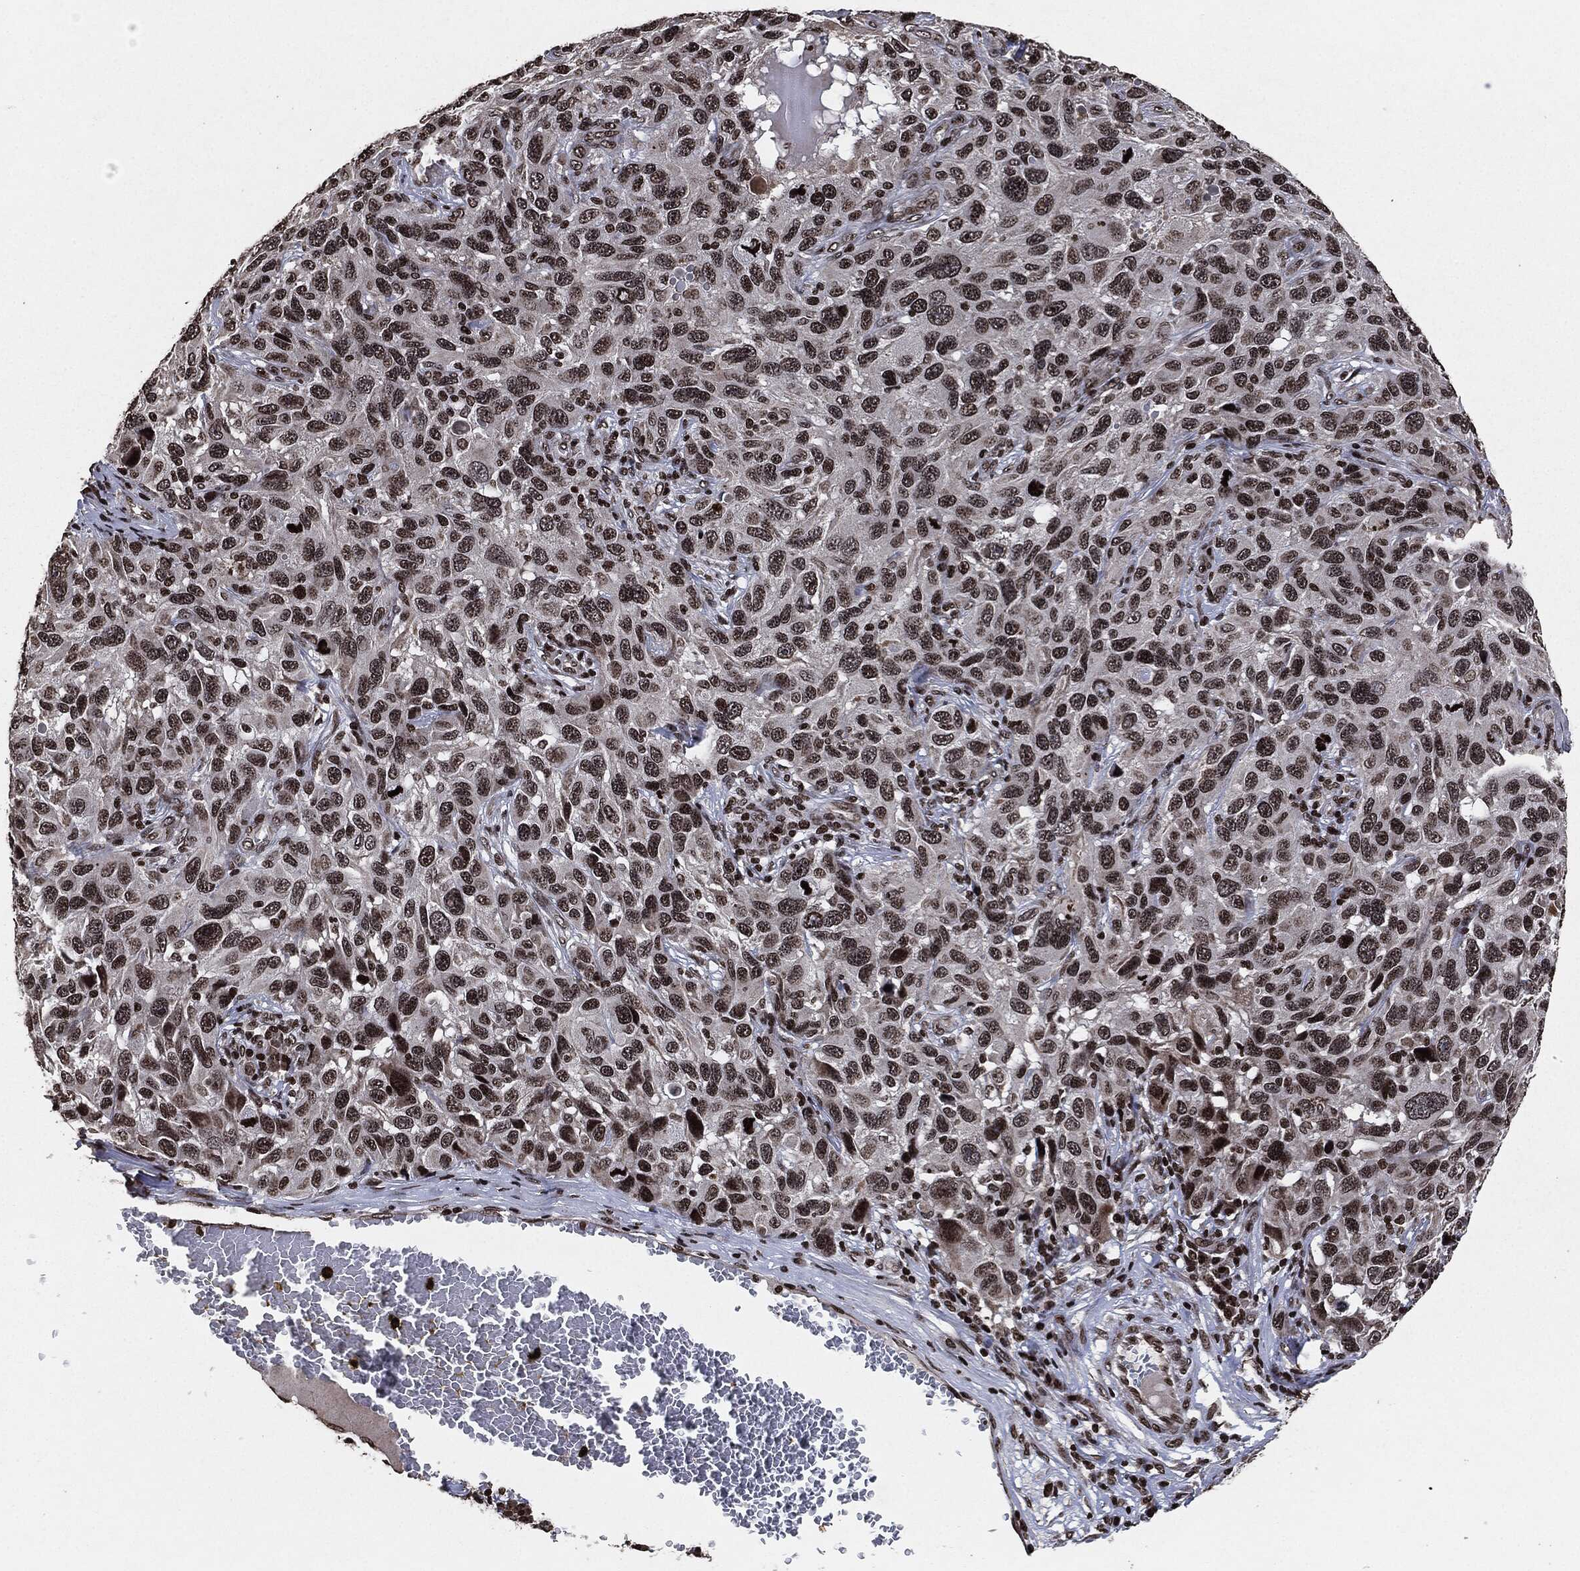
{"staining": {"intensity": "moderate", "quantity": "25%-75%", "location": "nuclear"}, "tissue": "melanoma", "cell_type": "Tumor cells", "image_type": "cancer", "snomed": [{"axis": "morphology", "description": "Malignant melanoma, NOS"}, {"axis": "topography", "description": "Skin"}], "caption": "Immunohistochemistry micrograph of neoplastic tissue: human melanoma stained using immunohistochemistry reveals medium levels of moderate protein expression localized specifically in the nuclear of tumor cells, appearing as a nuclear brown color.", "gene": "JUN", "patient": {"sex": "male", "age": 53}}